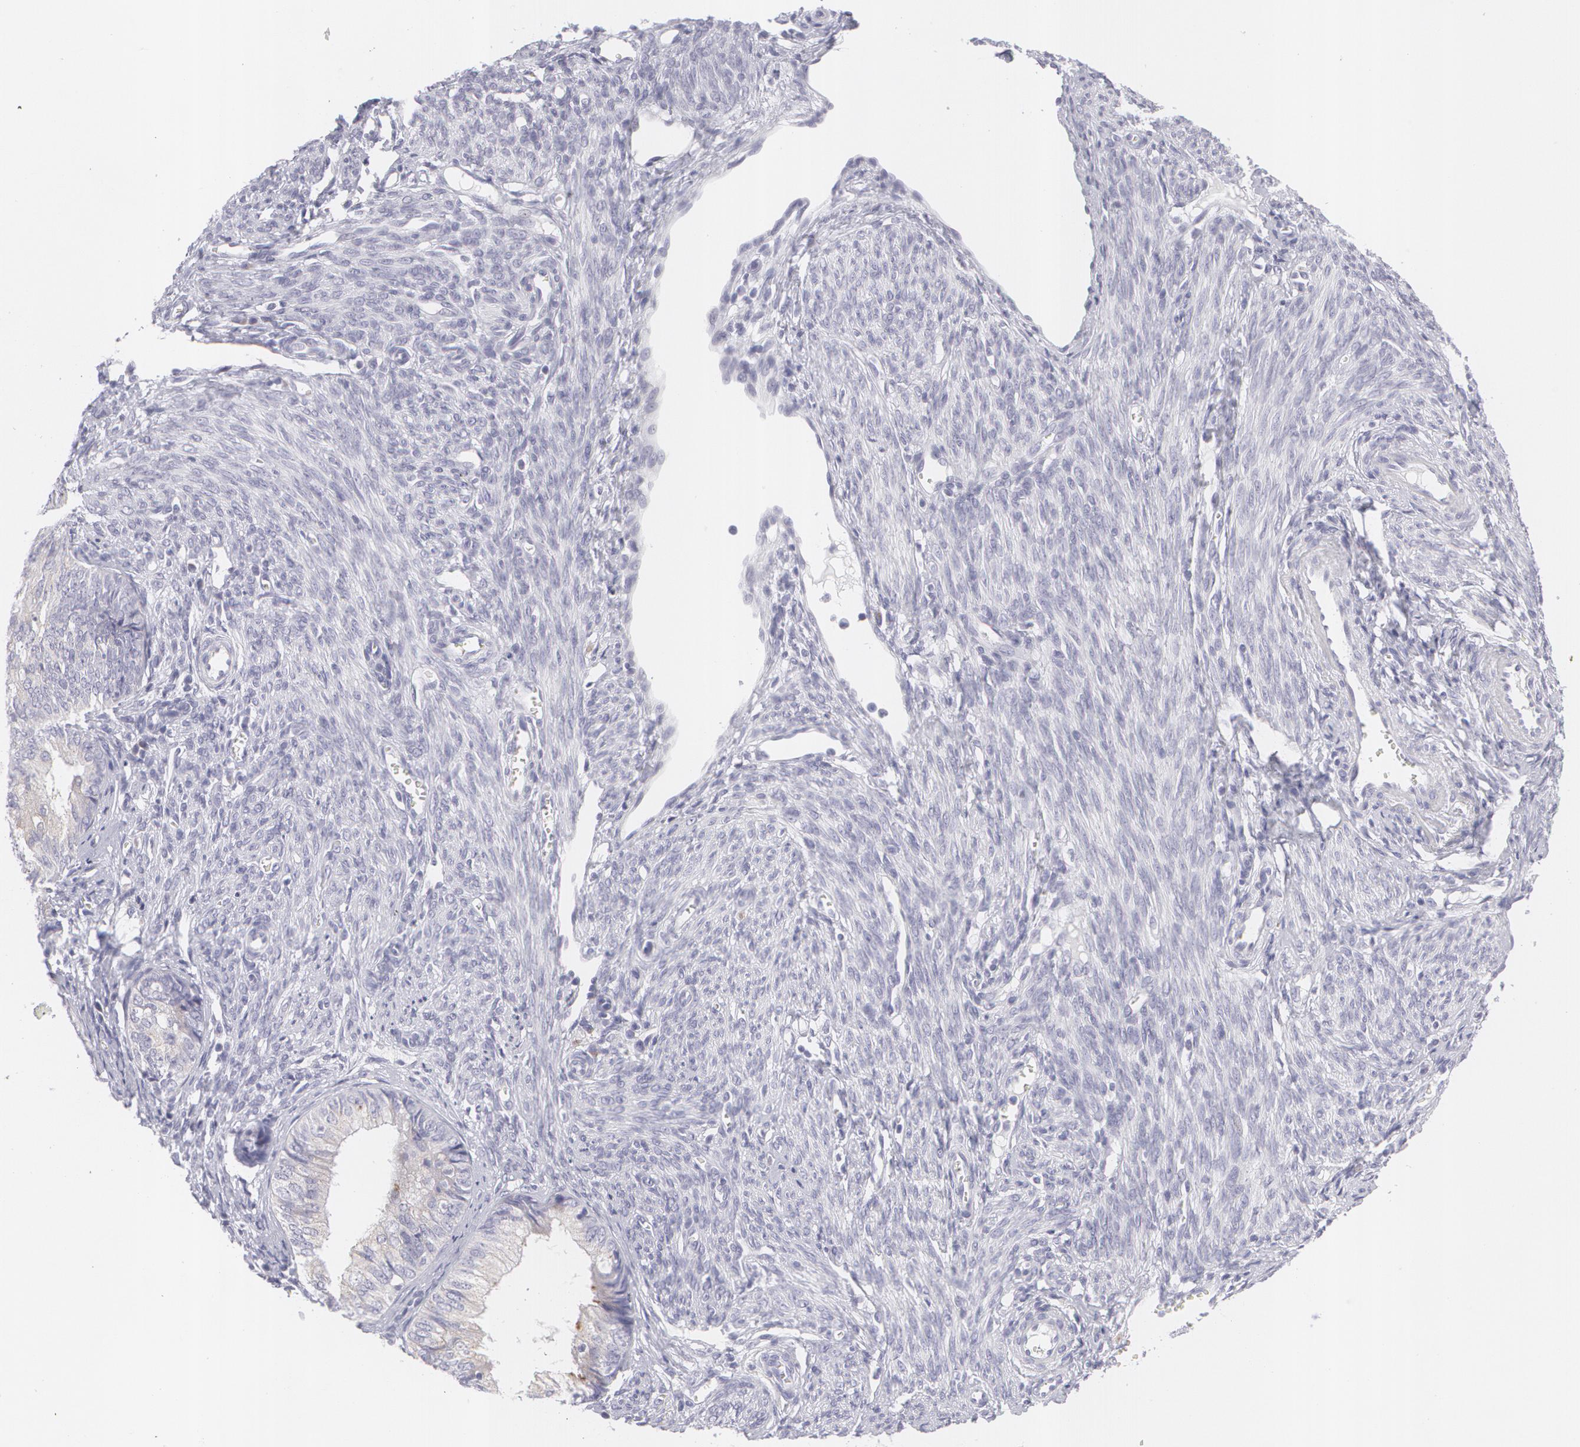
{"staining": {"intensity": "negative", "quantity": "none", "location": "none"}, "tissue": "endometrial cancer", "cell_type": "Tumor cells", "image_type": "cancer", "snomed": [{"axis": "morphology", "description": "Adenocarcinoma, NOS"}, {"axis": "topography", "description": "Endometrium"}], "caption": "Protein analysis of endometrial cancer reveals no significant staining in tumor cells. (Brightfield microscopy of DAB (3,3'-diaminobenzidine) IHC at high magnification).", "gene": "MBNL3", "patient": {"sex": "female", "age": 66}}